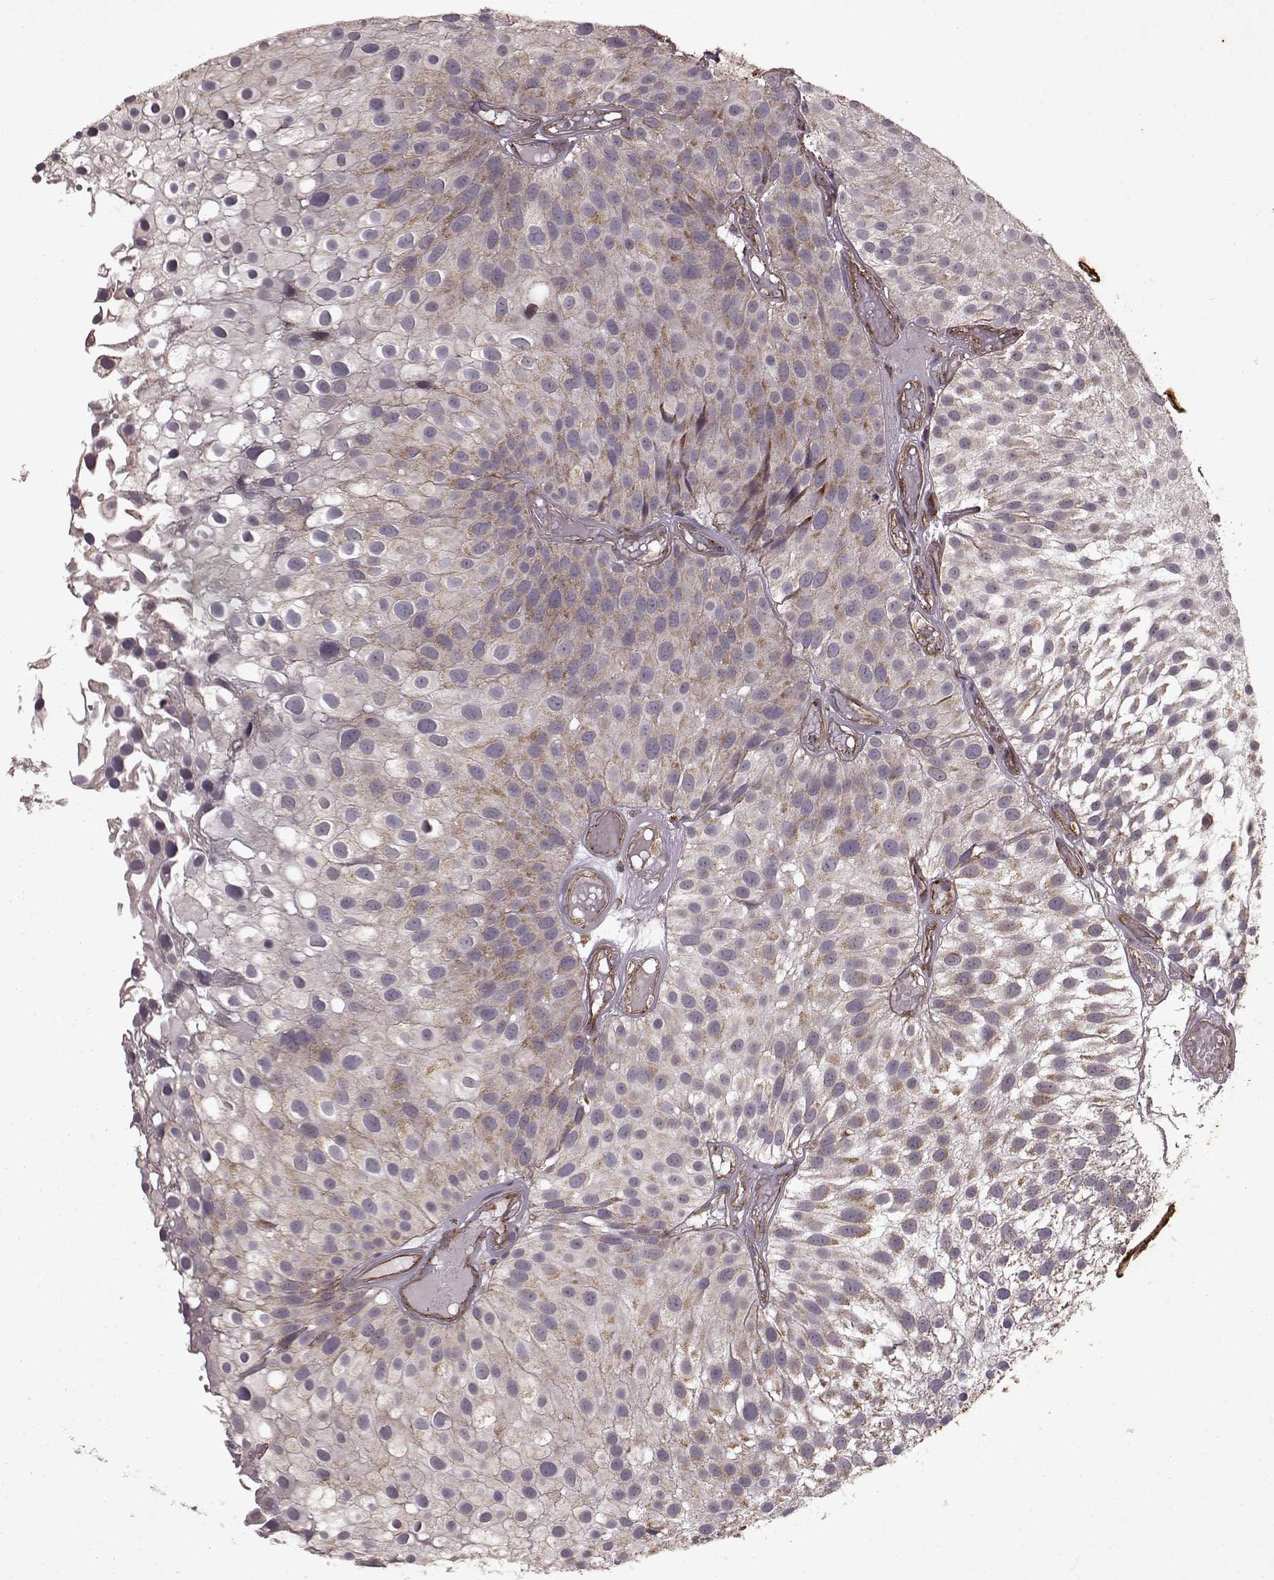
{"staining": {"intensity": "weak", "quantity": "<25%", "location": "cytoplasmic/membranous"}, "tissue": "urothelial cancer", "cell_type": "Tumor cells", "image_type": "cancer", "snomed": [{"axis": "morphology", "description": "Urothelial carcinoma, Low grade"}, {"axis": "topography", "description": "Urinary bladder"}], "caption": "Immunohistochemistry (IHC) image of human low-grade urothelial carcinoma stained for a protein (brown), which demonstrates no expression in tumor cells. (Stains: DAB (3,3'-diaminobenzidine) immunohistochemistry (IHC) with hematoxylin counter stain, Microscopy: brightfield microscopy at high magnification).", "gene": "FXN", "patient": {"sex": "male", "age": 79}}